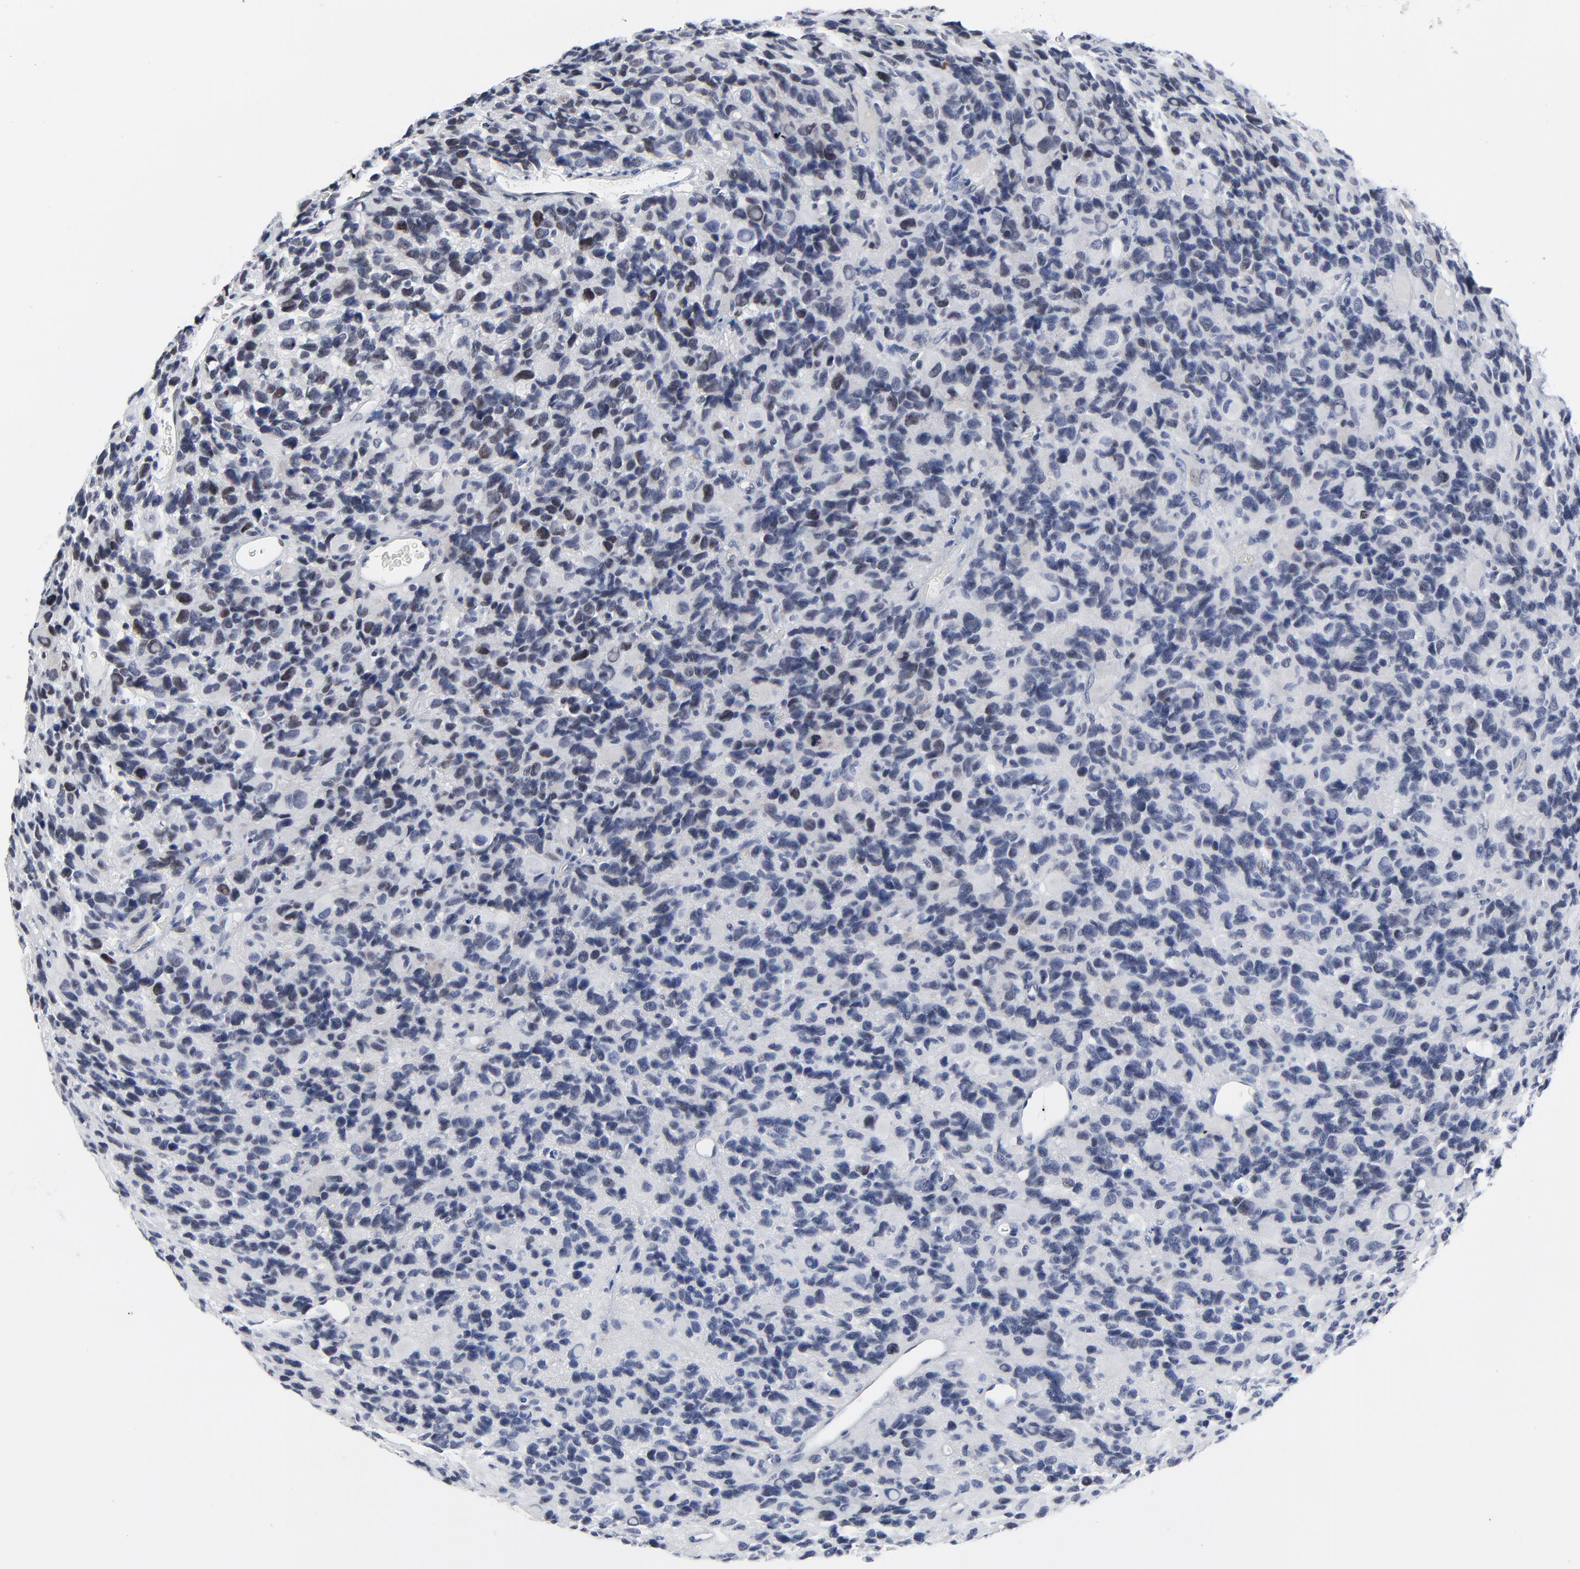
{"staining": {"intensity": "moderate", "quantity": "<25%", "location": "nuclear"}, "tissue": "glioma", "cell_type": "Tumor cells", "image_type": "cancer", "snomed": [{"axis": "morphology", "description": "Glioma, malignant, High grade"}, {"axis": "topography", "description": "Brain"}], "caption": "There is low levels of moderate nuclear positivity in tumor cells of glioma, as demonstrated by immunohistochemical staining (brown color).", "gene": "ZNF589", "patient": {"sex": "male", "age": 77}}